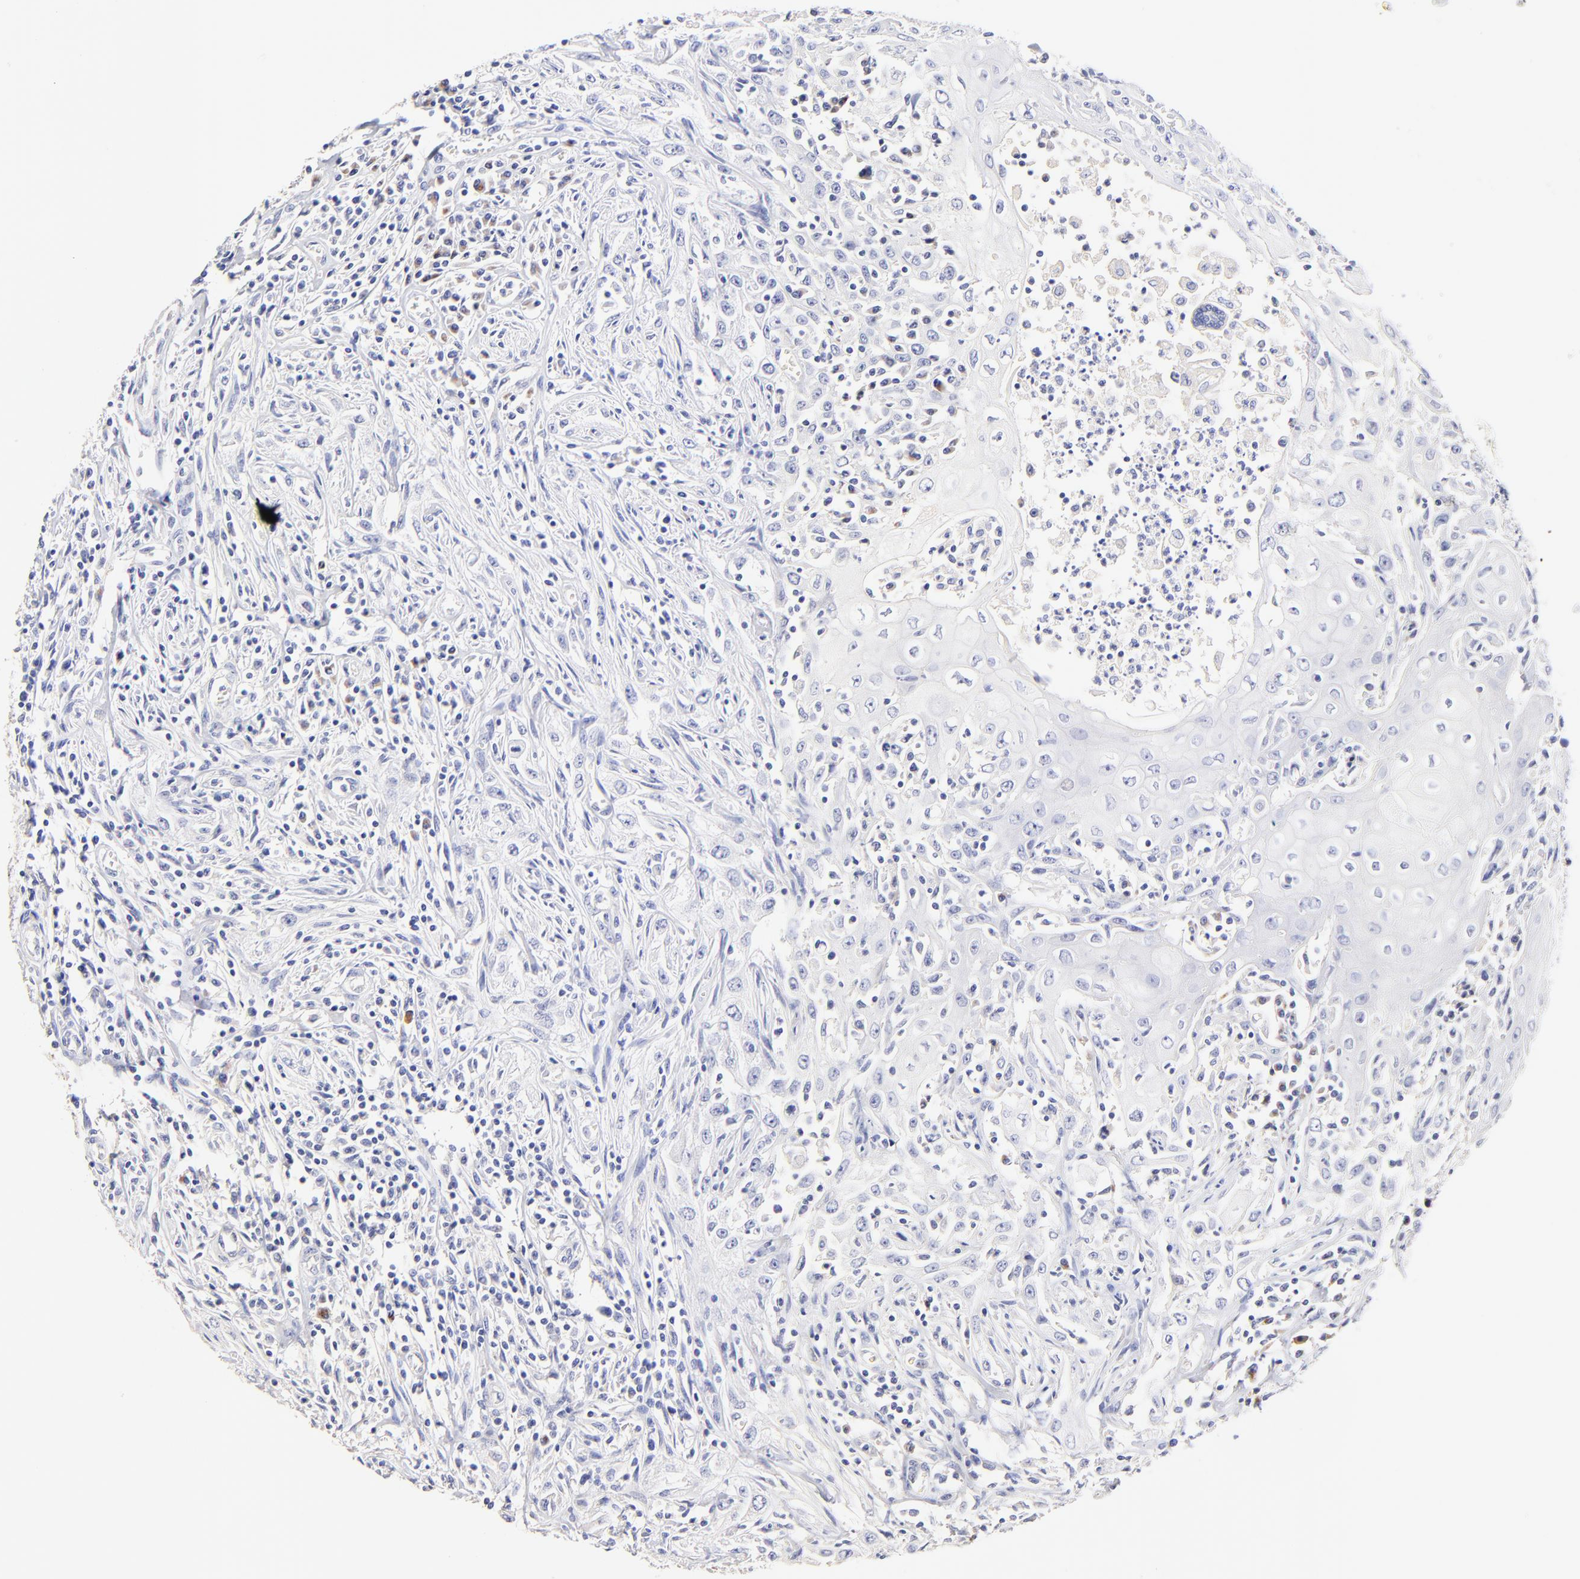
{"staining": {"intensity": "negative", "quantity": "none", "location": "none"}, "tissue": "head and neck cancer", "cell_type": "Tumor cells", "image_type": "cancer", "snomed": [{"axis": "morphology", "description": "Squamous cell carcinoma, NOS"}, {"axis": "topography", "description": "Oral tissue"}, {"axis": "topography", "description": "Head-Neck"}], "caption": "A high-resolution photomicrograph shows IHC staining of head and neck cancer, which exhibits no significant positivity in tumor cells.", "gene": "ASB9", "patient": {"sex": "female", "age": 76}}